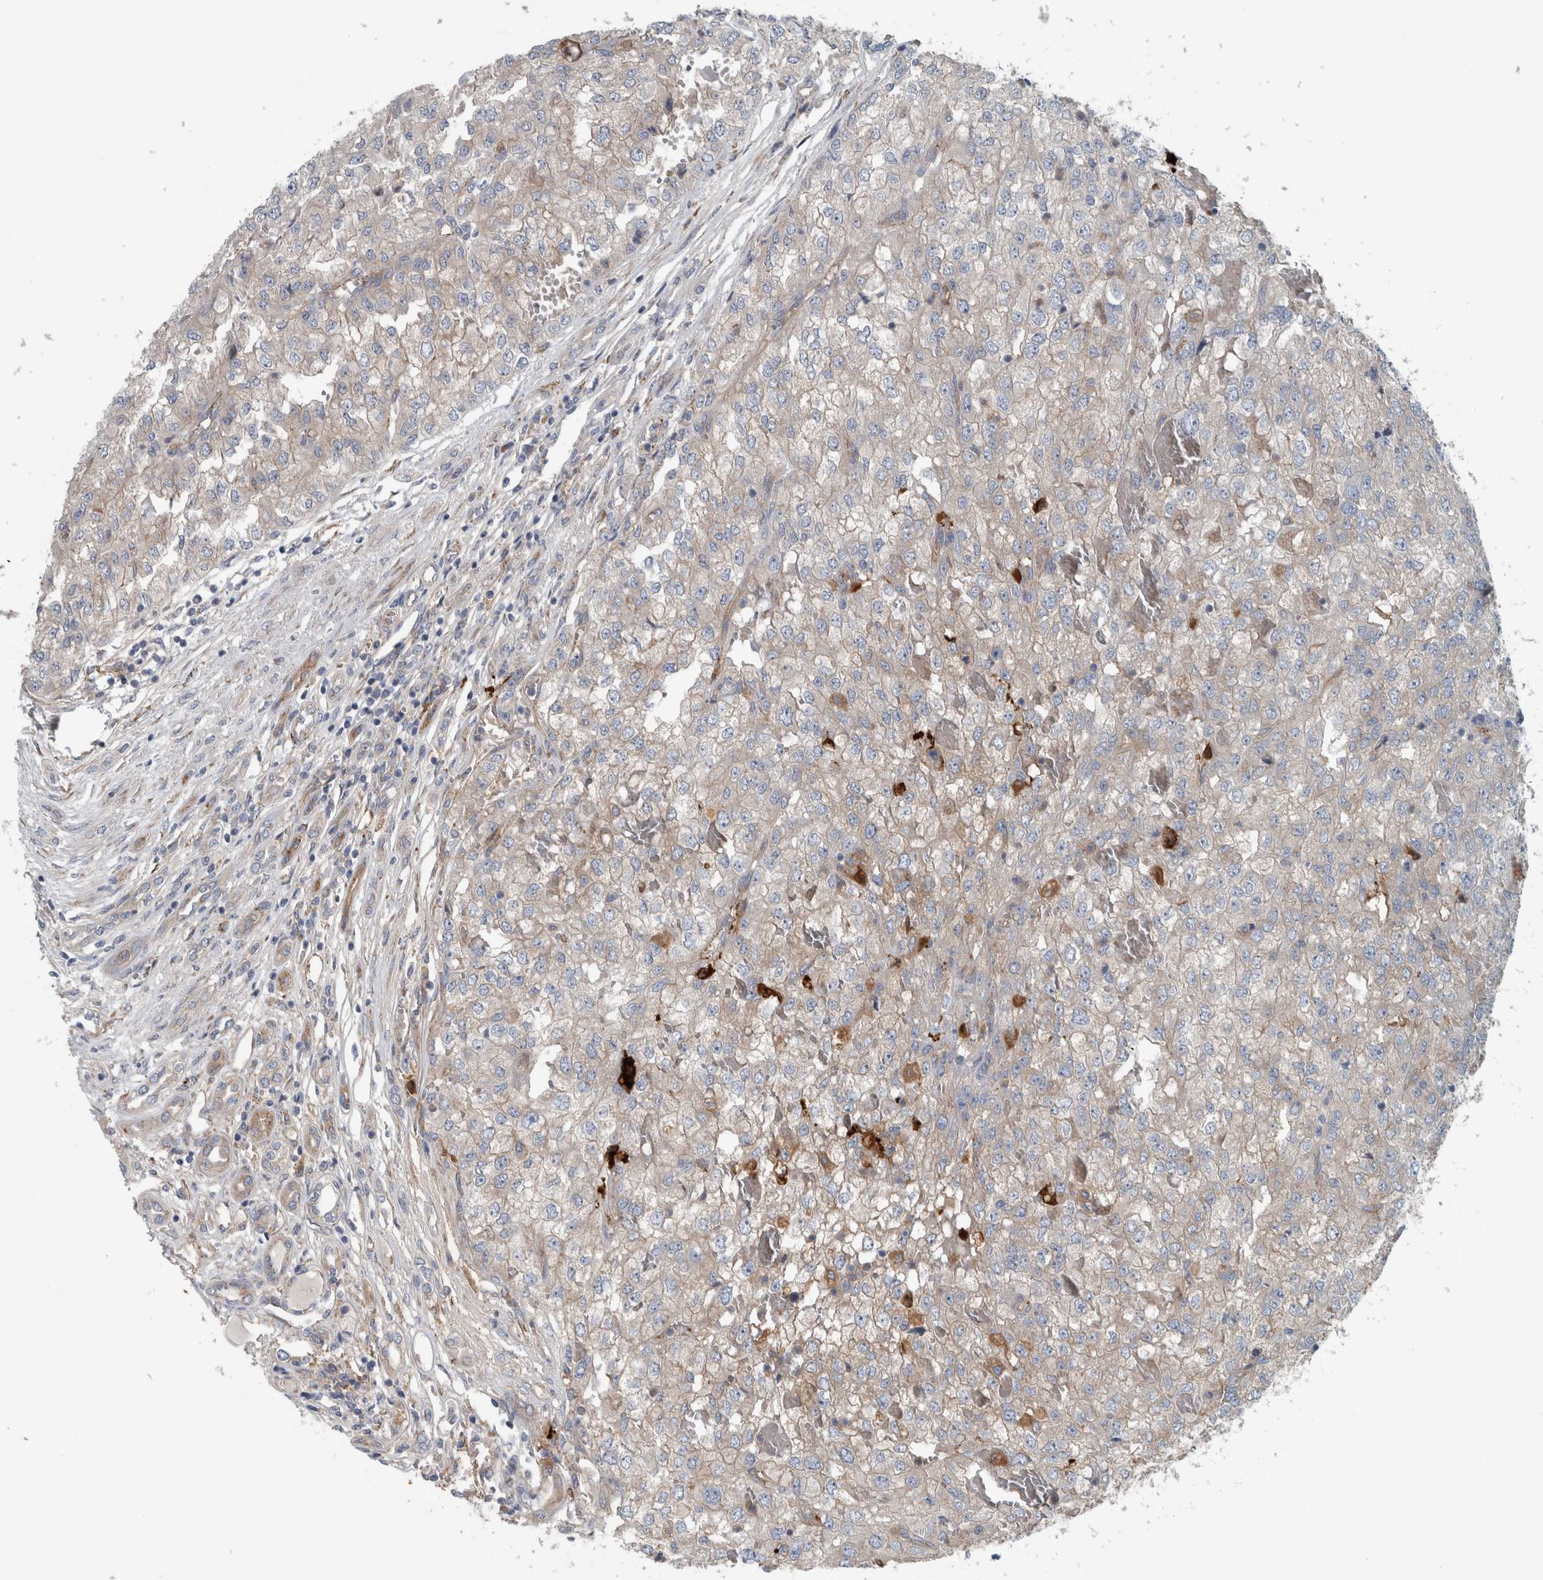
{"staining": {"intensity": "weak", "quantity": ">75%", "location": "cytoplasmic/membranous"}, "tissue": "renal cancer", "cell_type": "Tumor cells", "image_type": "cancer", "snomed": [{"axis": "morphology", "description": "Adenocarcinoma, NOS"}, {"axis": "topography", "description": "Kidney"}], "caption": "High-power microscopy captured an immunohistochemistry image of adenocarcinoma (renal), revealing weak cytoplasmic/membranous expression in approximately >75% of tumor cells. Using DAB (3,3'-diaminobenzidine) (brown) and hematoxylin (blue) stains, captured at high magnification using brightfield microscopy.", "gene": "GLT8D2", "patient": {"sex": "female", "age": 54}}